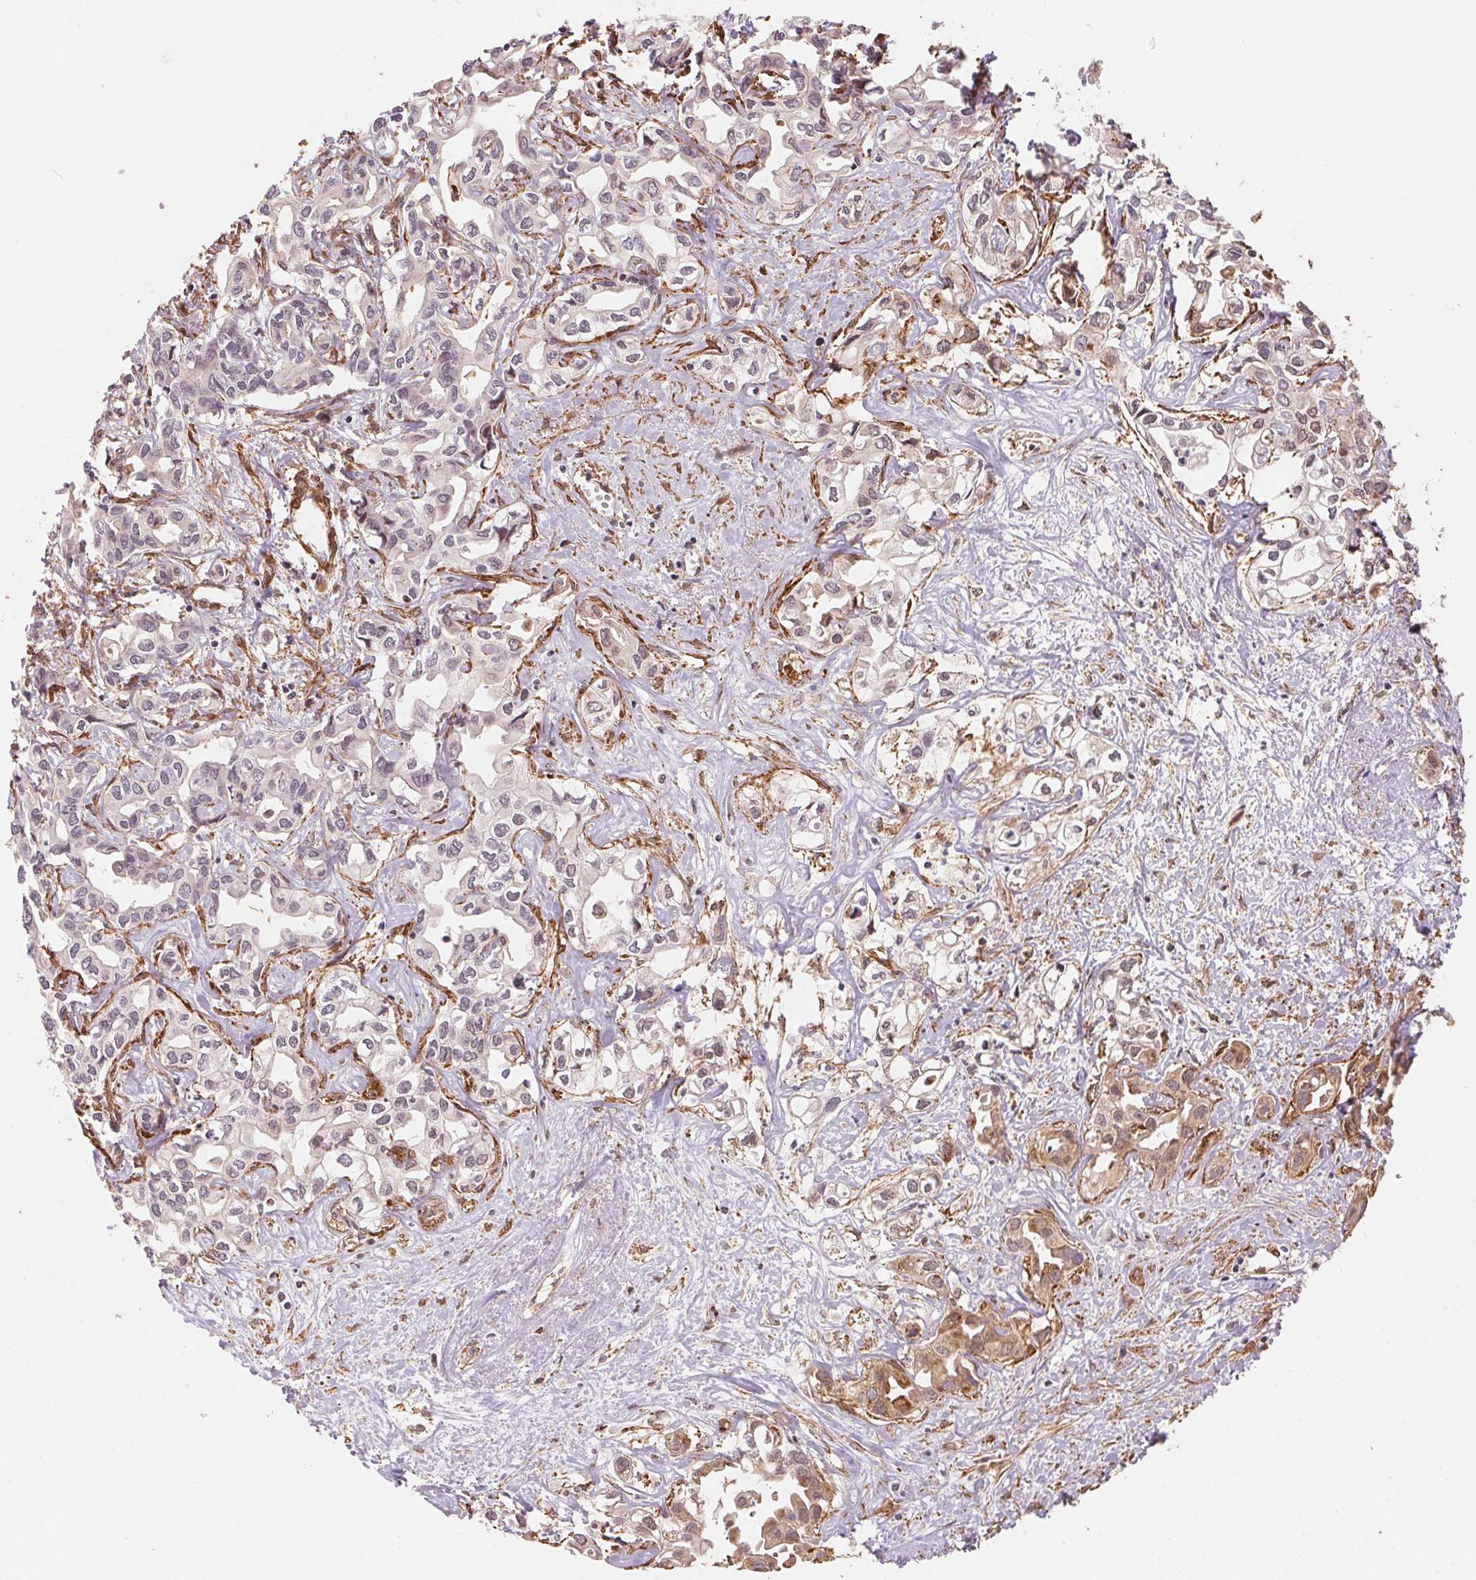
{"staining": {"intensity": "negative", "quantity": "none", "location": "none"}, "tissue": "liver cancer", "cell_type": "Tumor cells", "image_type": "cancer", "snomed": [{"axis": "morphology", "description": "Cholangiocarcinoma"}, {"axis": "topography", "description": "Liver"}], "caption": "High magnification brightfield microscopy of liver cholangiocarcinoma stained with DAB (brown) and counterstained with hematoxylin (blue): tumor cells show no significant positivity.", "gene": "TNIP2", "patient": {"sex": "female", "age": 64}}